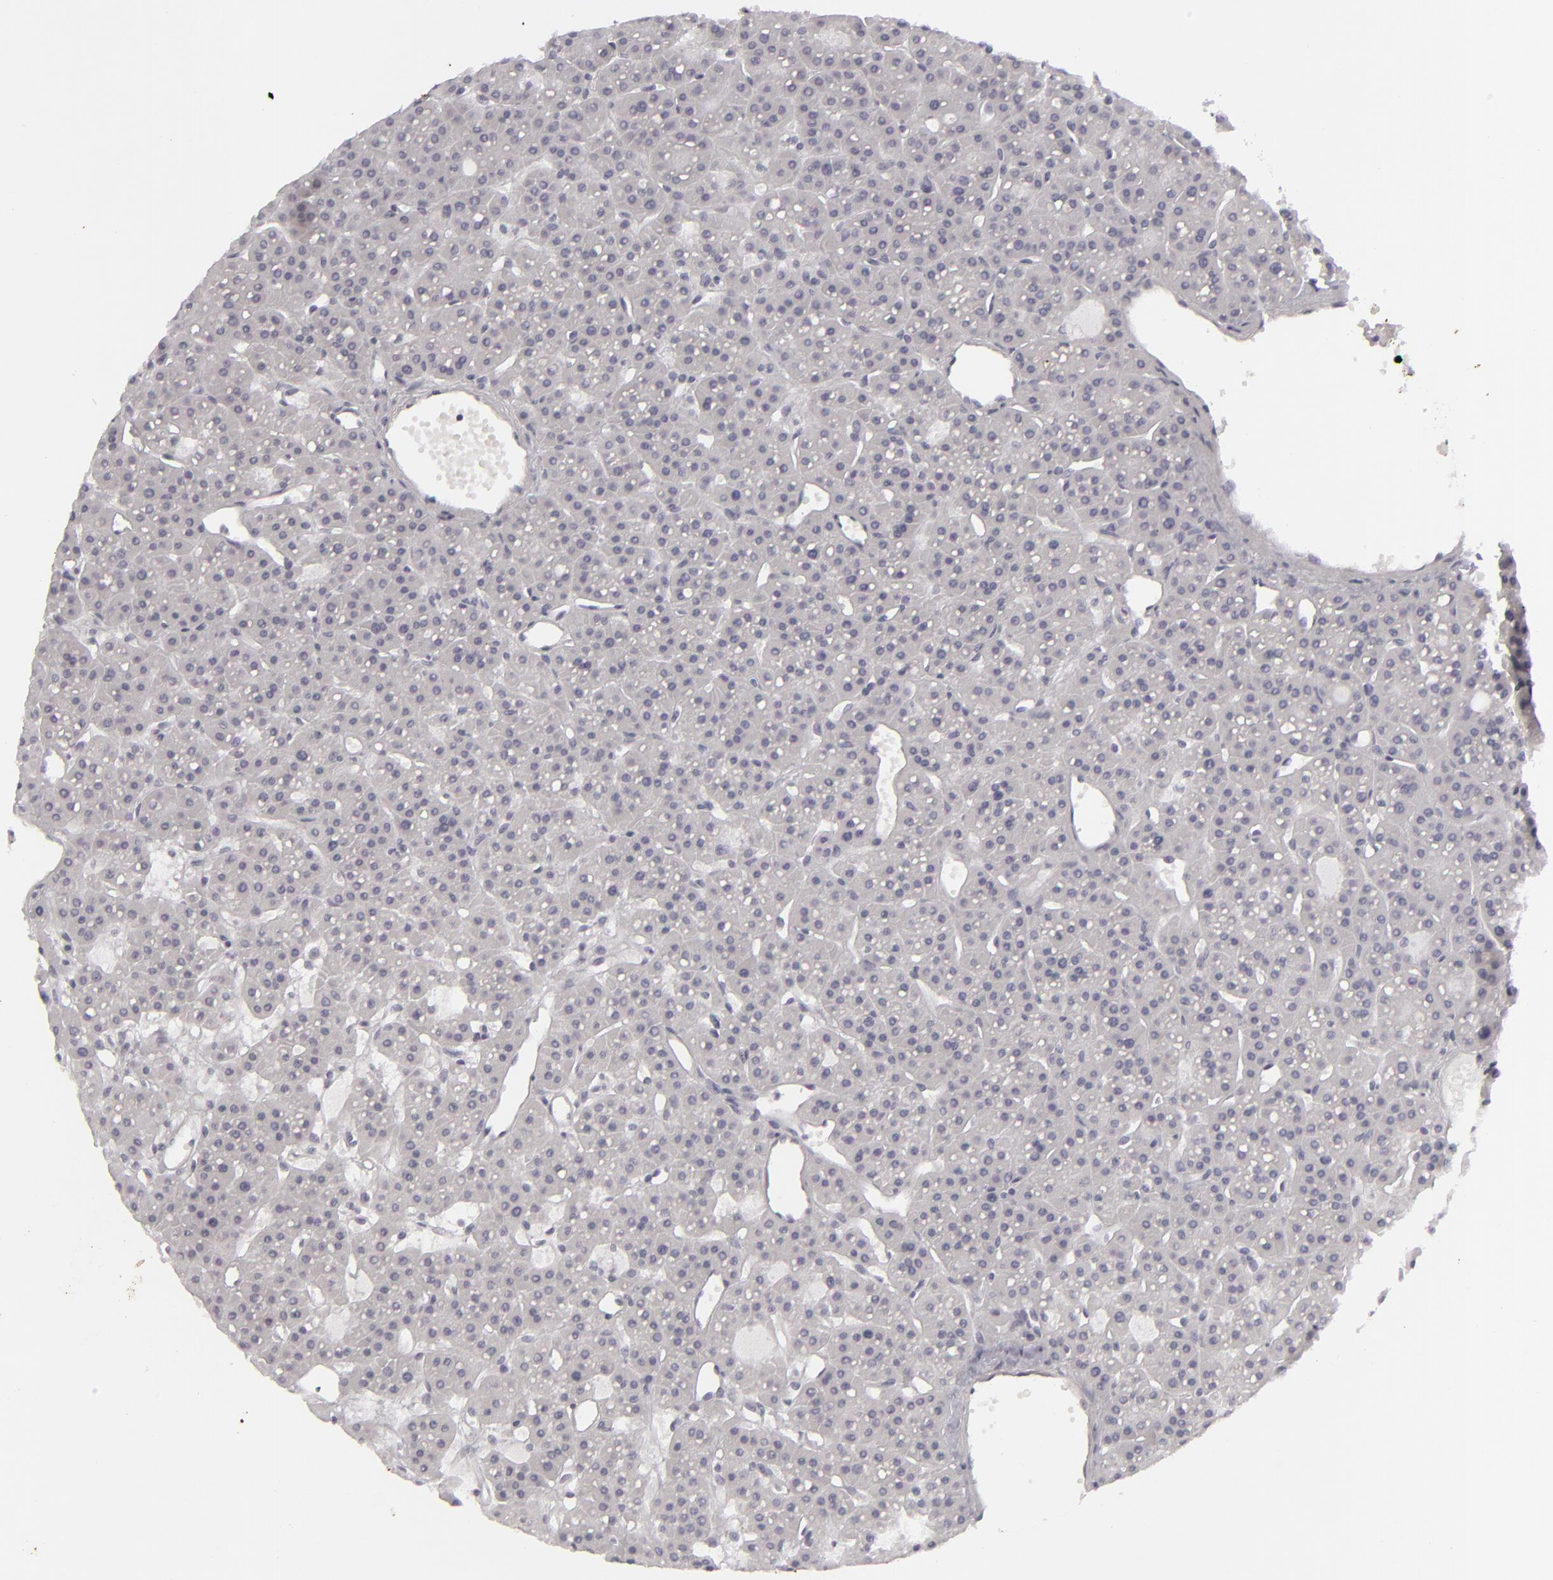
{"staining": {"intensity": "negative", "quantity": "none", "location": "none"}, "tissue": "parathyroid gland", "cell_type": "Glandular cells", "image_type": "normal", "snomed": [{"axis": "morphology", "description": "Normal tissue, NOS"}, {"axis": "topography", "description": "Parathyroid gland"}], "caption": "DAB immunohistochemical staining of normal parathyroid gland displays no significant positivity in glandular cells. (Brightfield microscopy of DAB immunohistochemistry at high magnification).", "gene": "KRT1", "patient": {"sex": "female", "age": 76}}